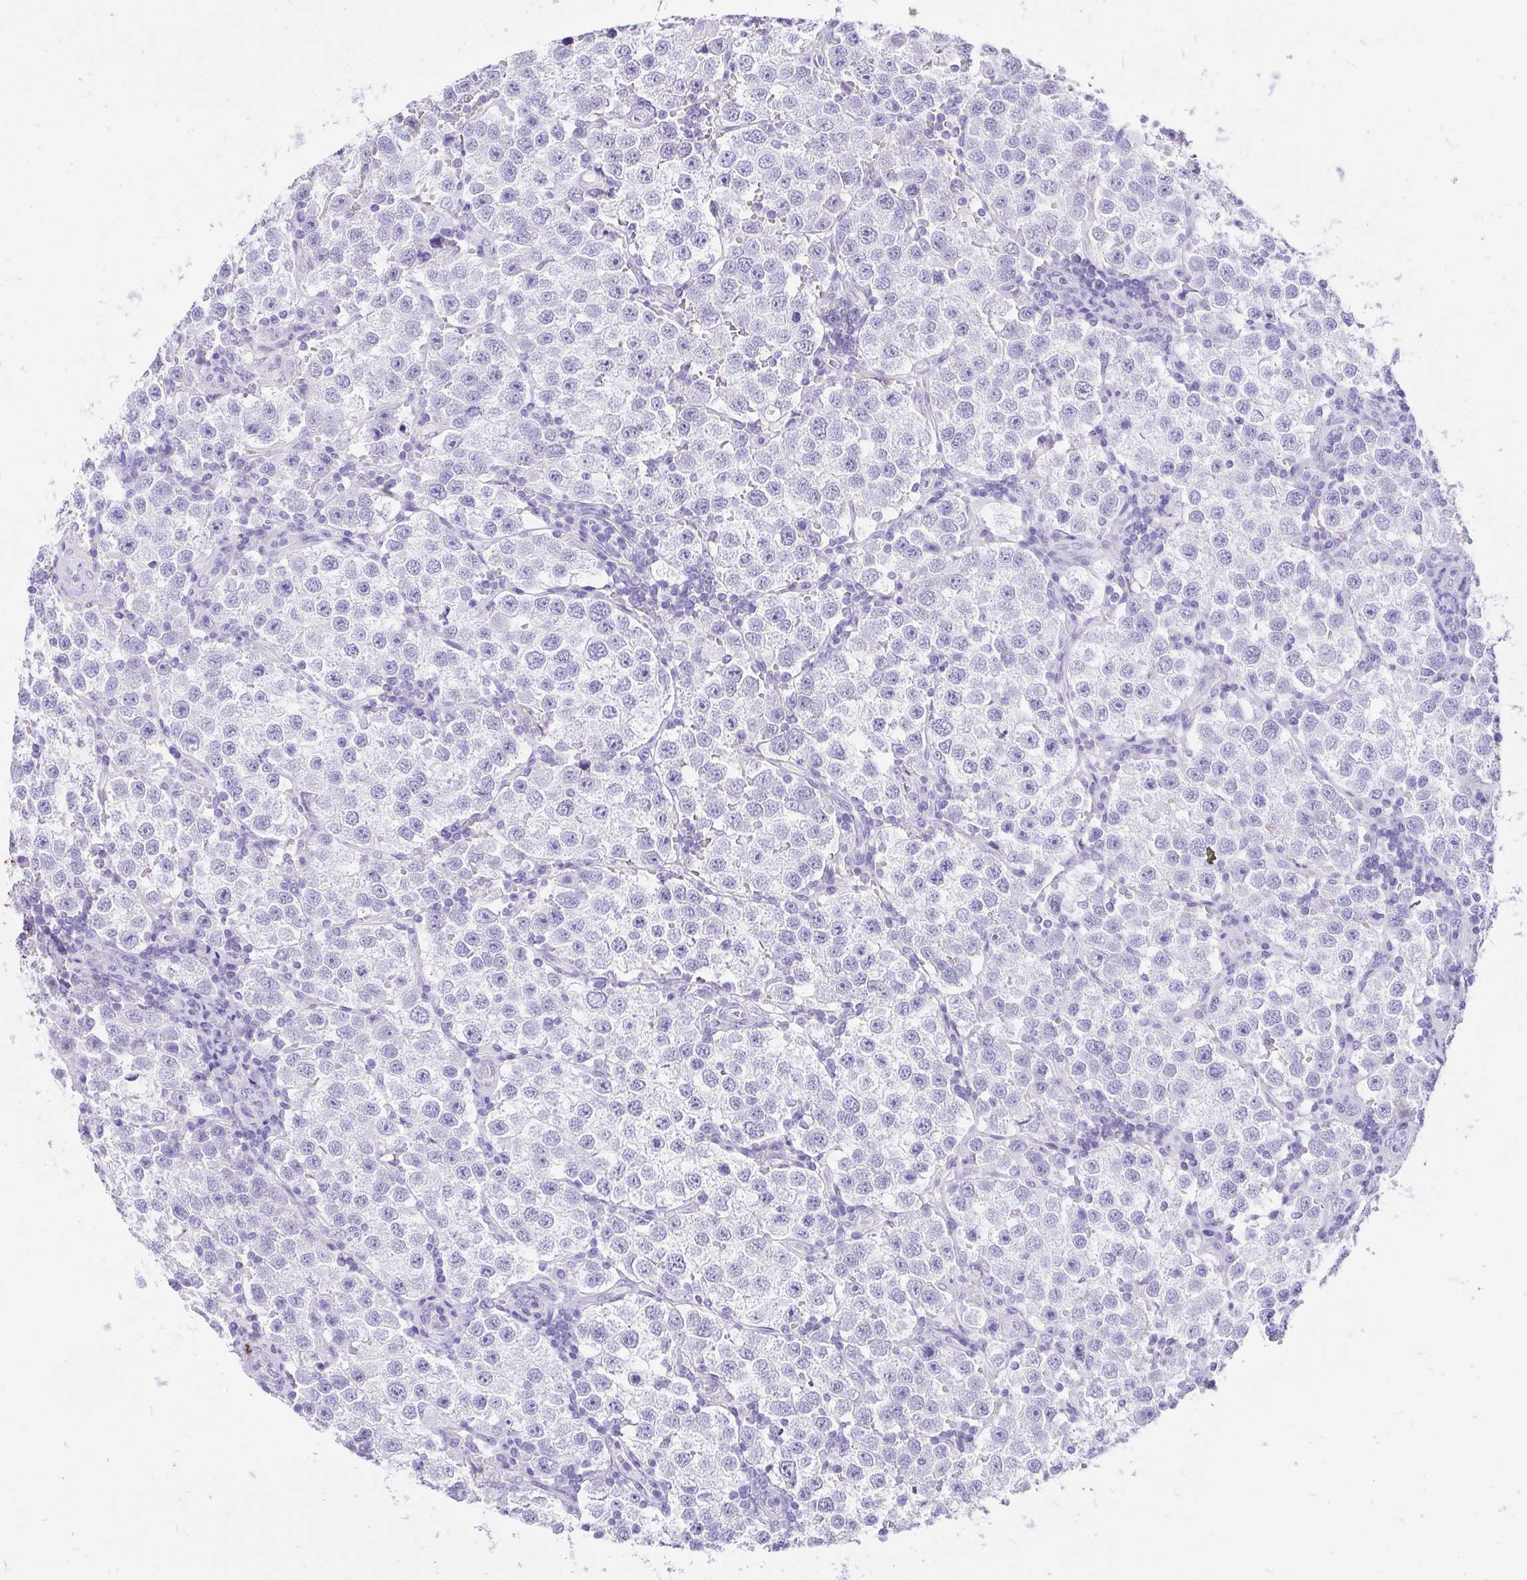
{"staining": {"intensity": "negative", "quantity": "none", "location": "none"}, "tissue": "testis cancer", "cell_type": "Tumor cells", "image_type": "cancer", "snomed": [{"axis": "morphology", "description": "Seminoma, NOS"}, {"axis": "topography", "description": "Testis"}], "caption": "The IHC image has no significant staining in tumor cells of testis seminoma tissue.", "gene": "KRT13", "patient": {"sex": "male", "age": 37}}